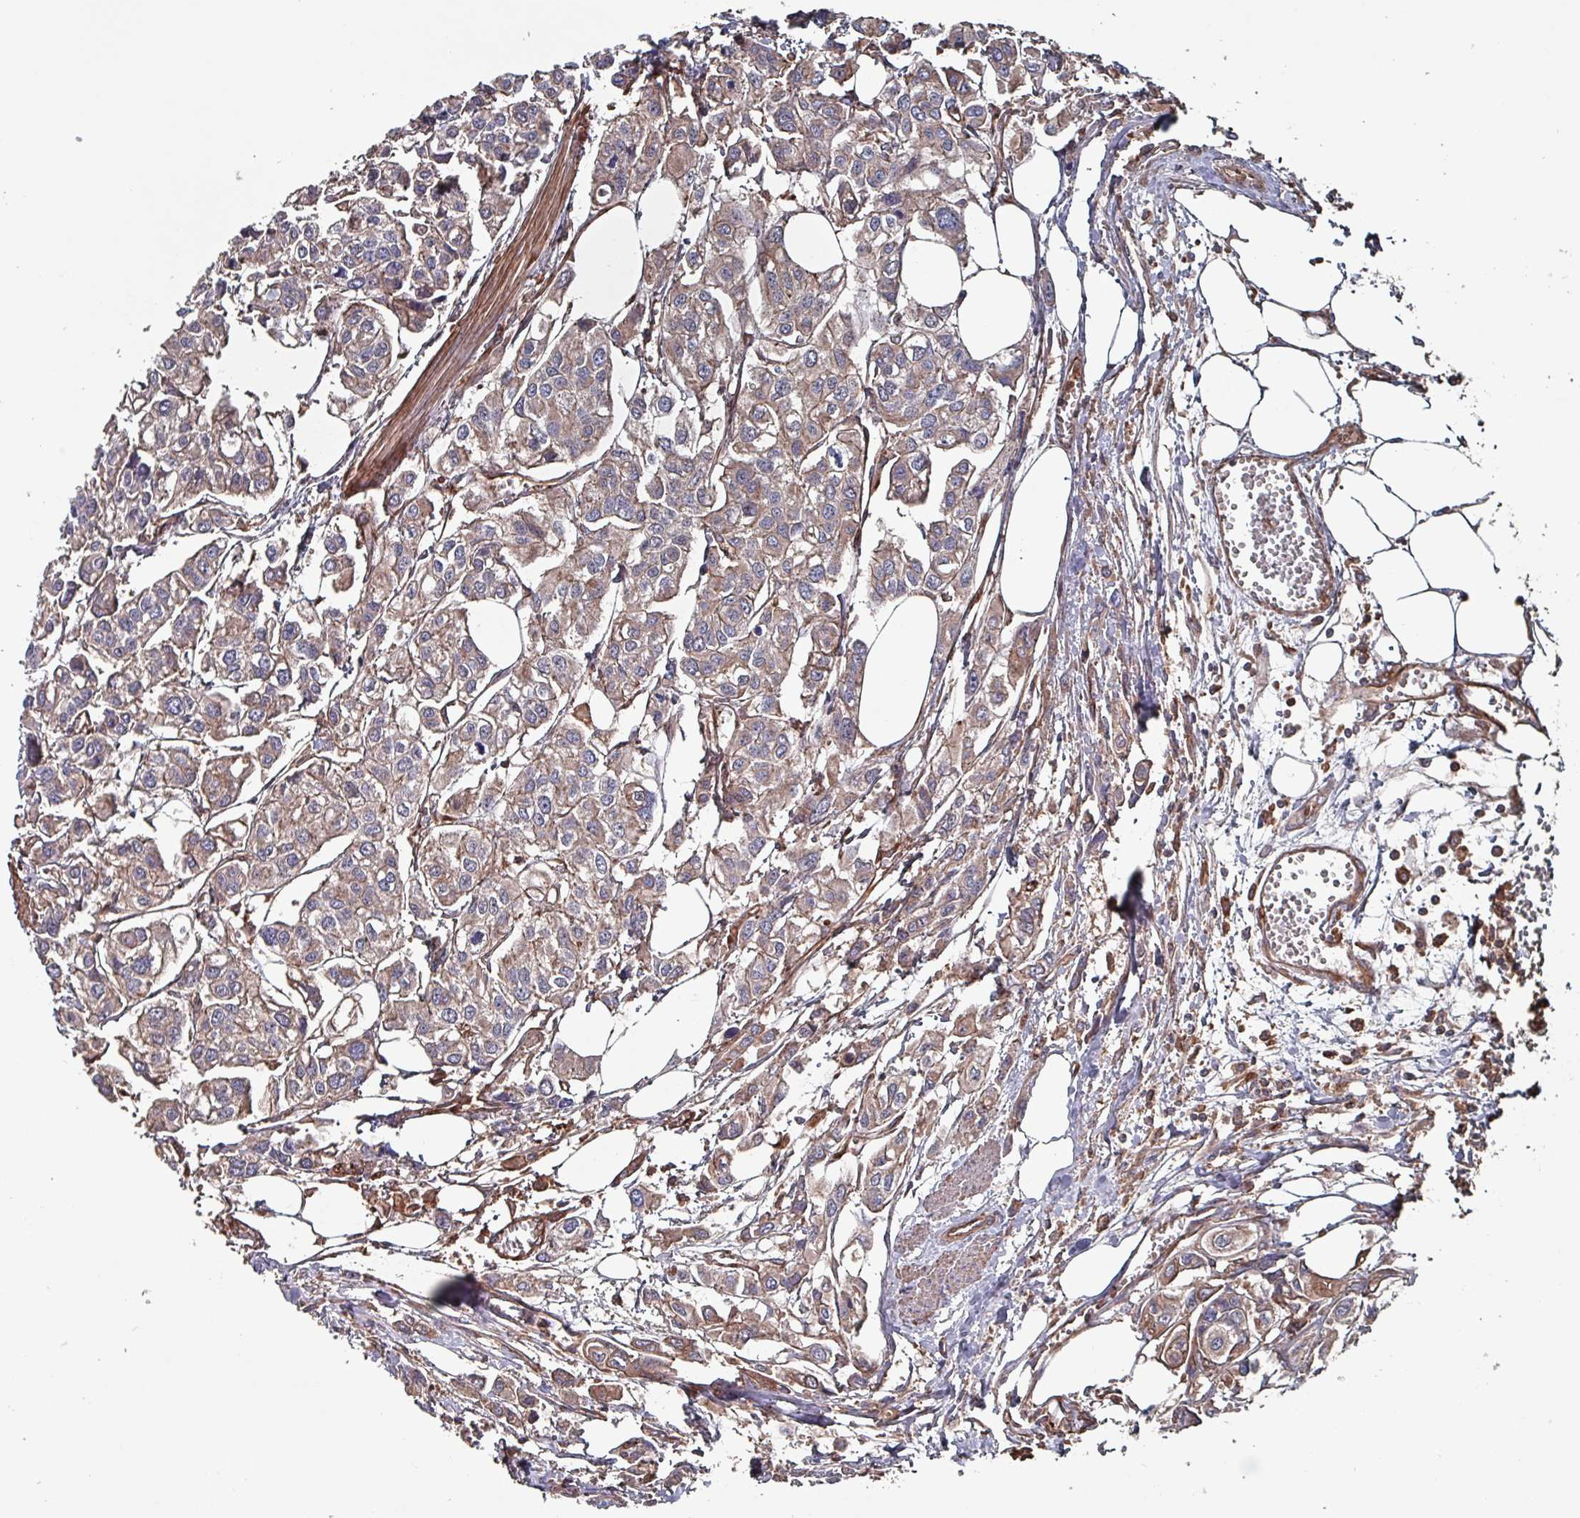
{"staining": {"intensity": "weak", "quantity": ">75%", "location": "cytoplasmic/membranous"}, "tissue": "urothelial cancer", "cell_type": "Tumor cells", "image_type": "cancer", "snomed": [{"axis": "morphology", "description": "Urothelial carcinoma, High grade"}, {"axis": "topography", "description": "Urinary bladder"}], "caption": "Protein staining of urothelial cancer tissue shows weak cytoplasmic/membranous staining in approximately >75% of tumor cells.", "gene": "ANO10", "patient": {"sex": "male", "age": 67}}